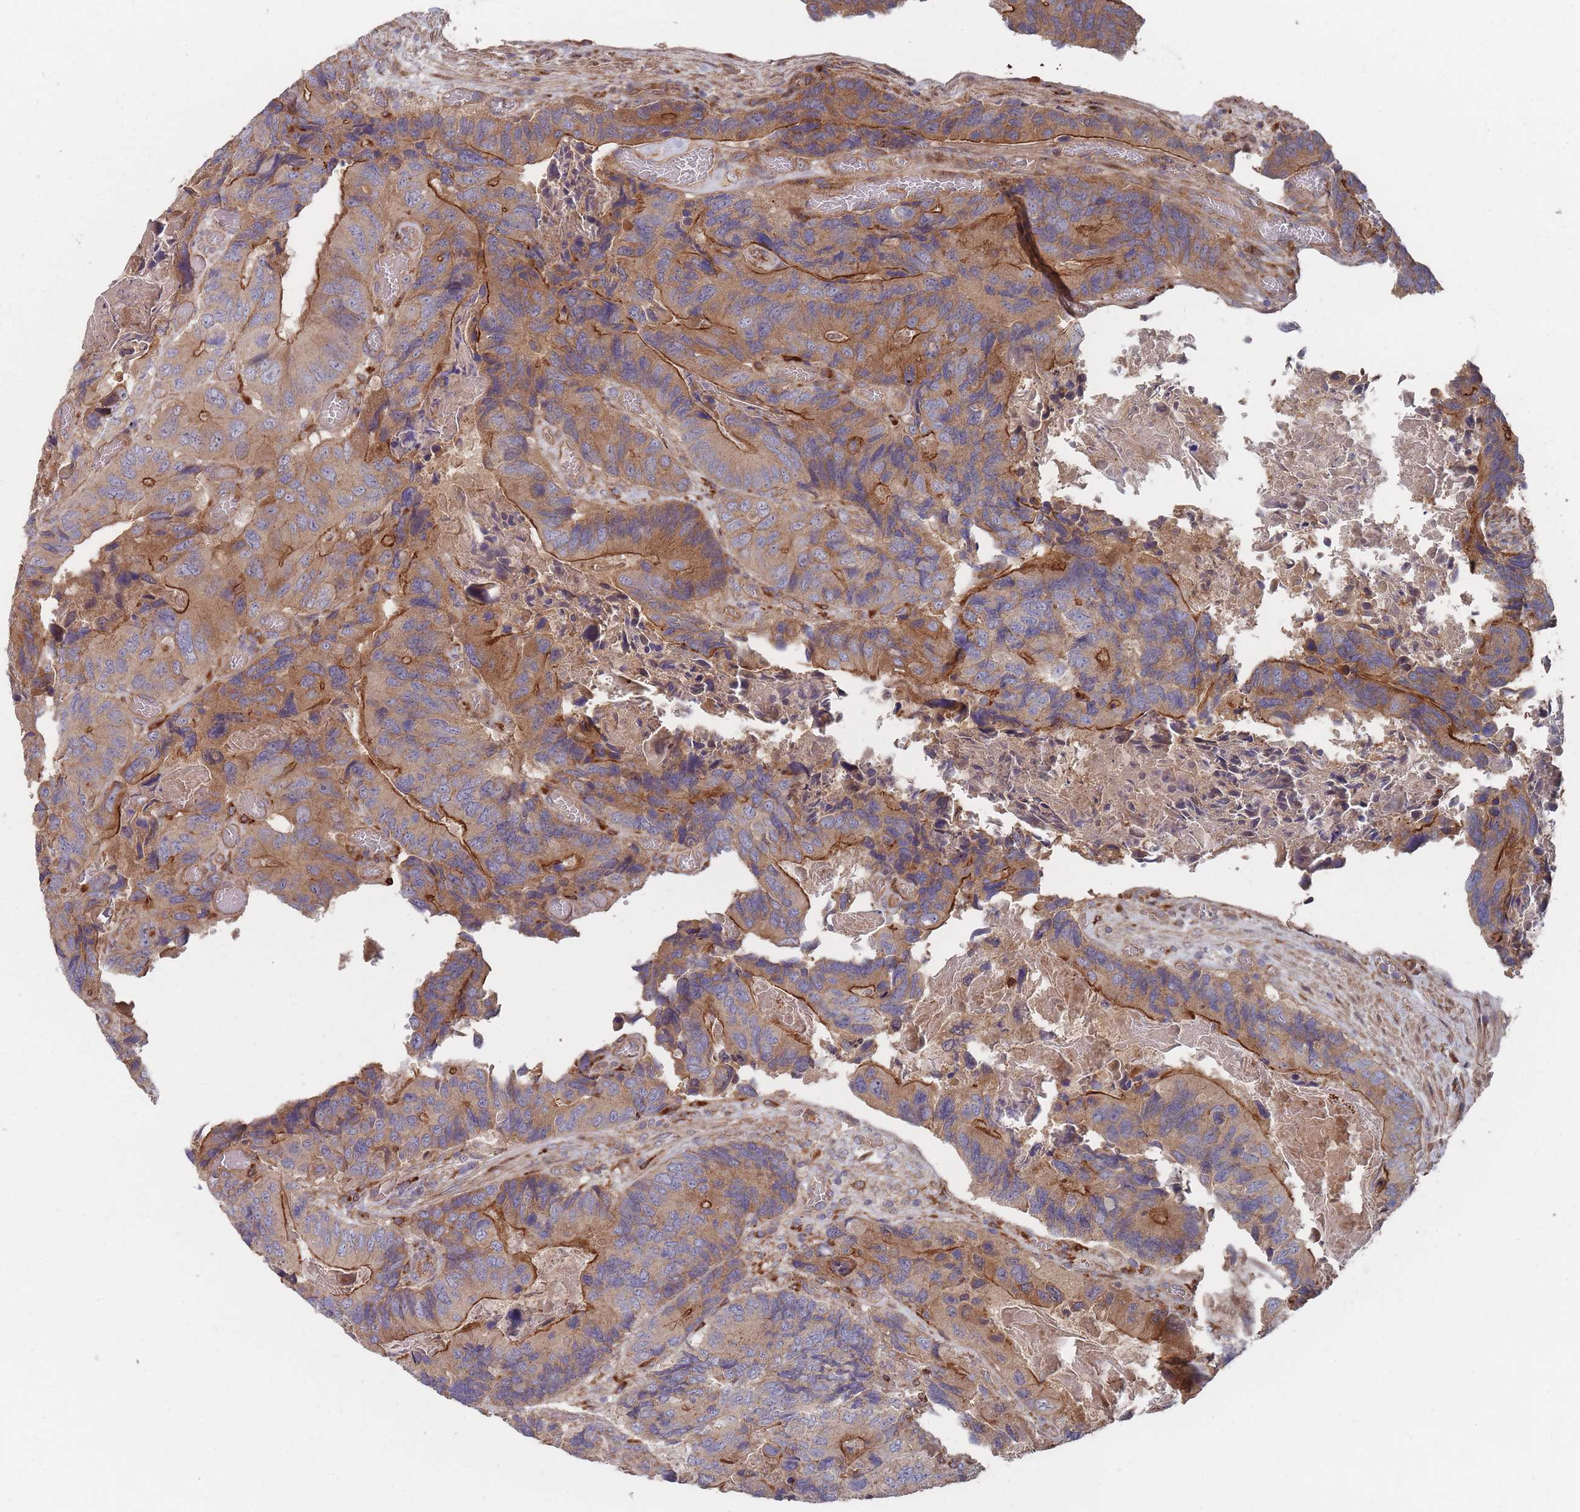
{"staining": {"intensity": "moderate", "quantity": "25%-75%", "location": "cytoplasmic/membranous"}, "tissue": "colorectal cancer", "cell_type": "Tumor cells", "image_type": "cancer", "snomed": [{"axis": "morphology", "description": "Adenocarcinoma, NOS"}, {"axis": "topography", "description": "Colon"}], "caption": "Colorectal adenocarcinoma stained with a brown dye exhibits moderate cytoplasmic/membranous positive expression in about 25%-75% of tumor cells.", "gene": "THSD7B", "patient": {"sex": "male", "age": 84}}